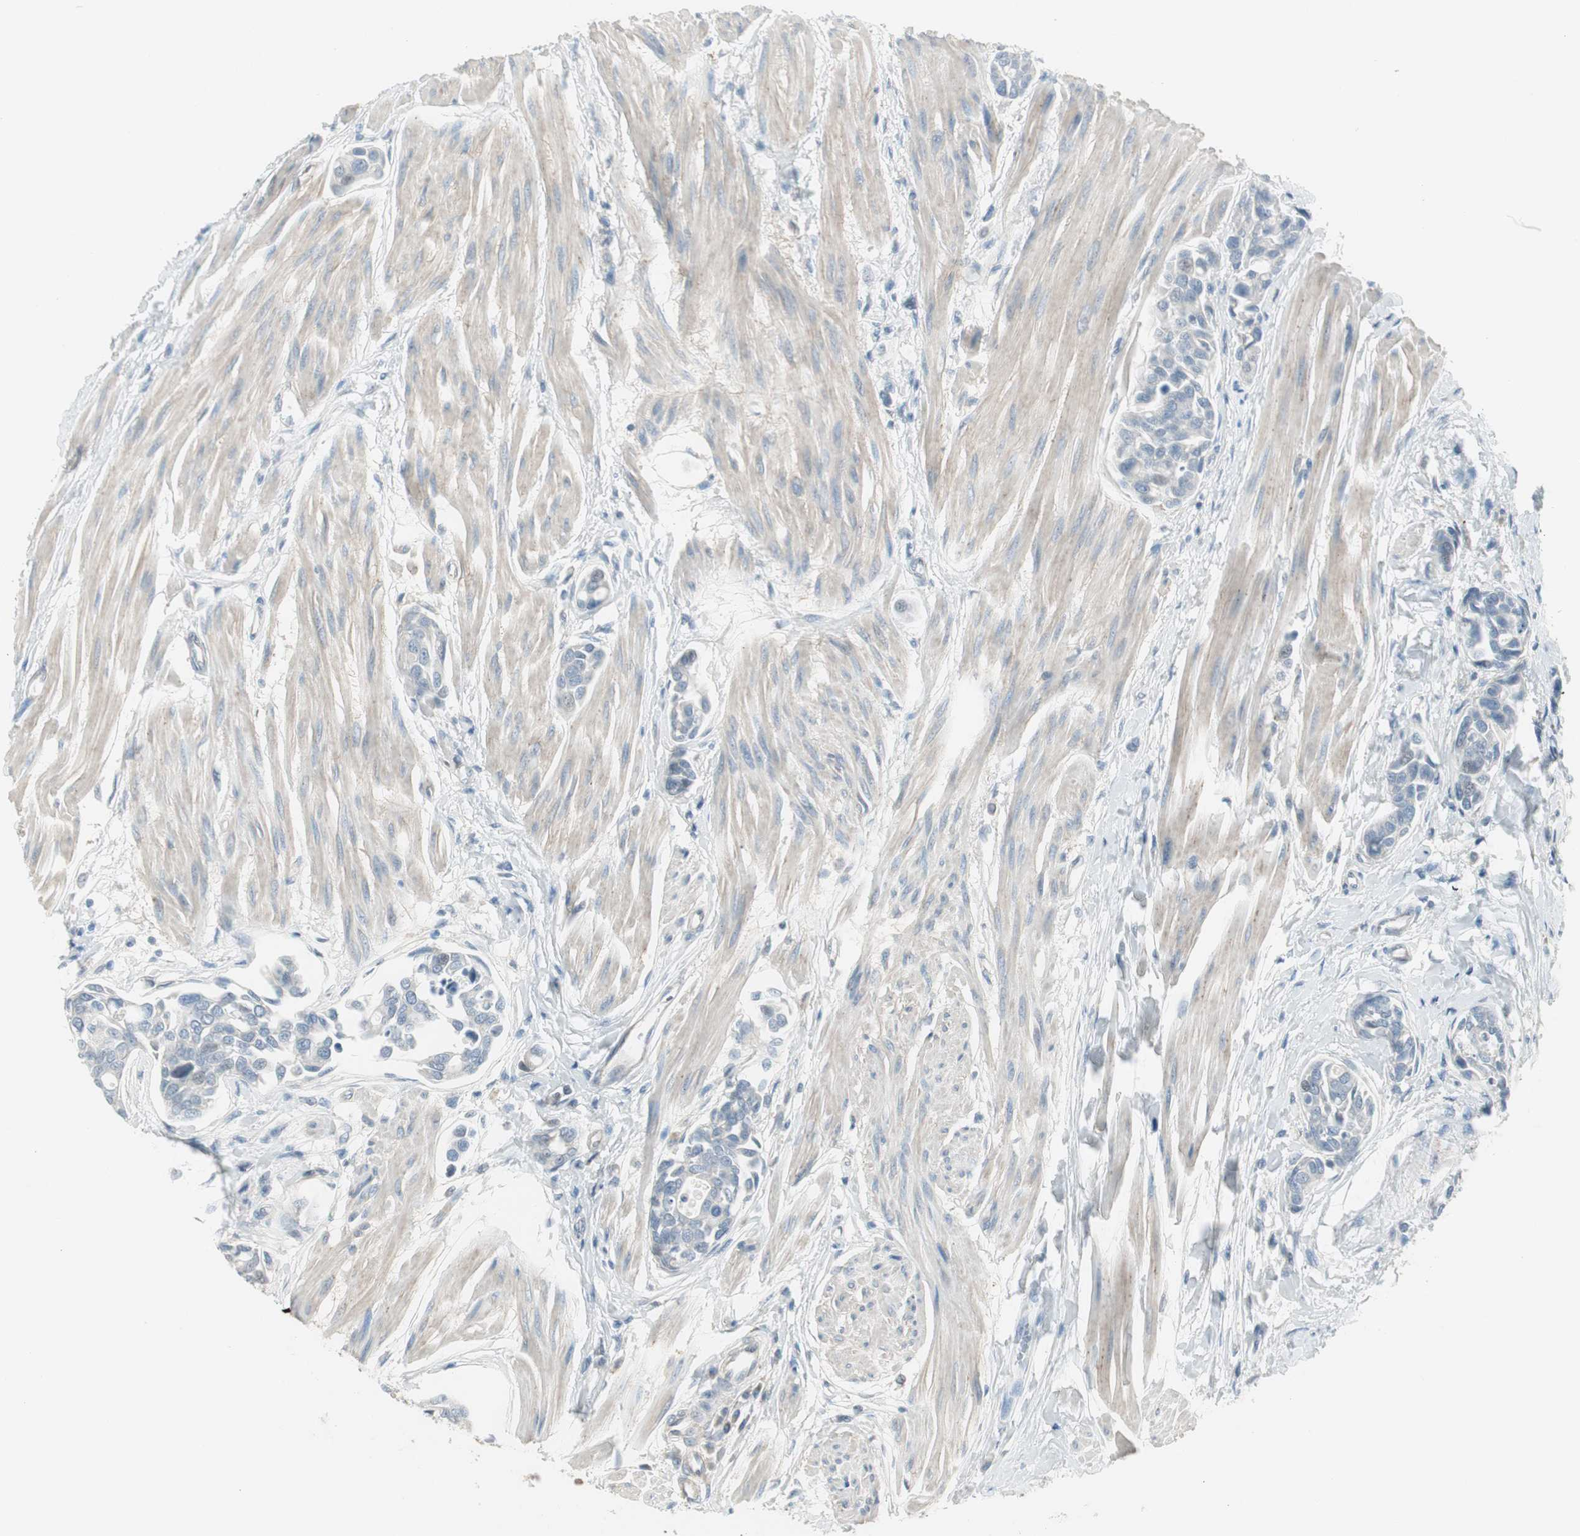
{"staining": {"intensity": "negative", "quantity": "none", "location": "none"}, "tissue": "urothelial cancer", "cell_type": "Tumor cells", "image_type": "cancer", "snomed": [{"axis": "morphology", "description": "Urothelial carcinoma, High grade"}, {"axis": "topography", "description": "Urinary bladder"}], "caption": "Human high-grade urothelial carcinoma stained for a protein using immunohistochemistry (IHC) shows no staining in tumor cells.", "gene": "EVA1A", "patient": {"sex": "male", "age": 78}}